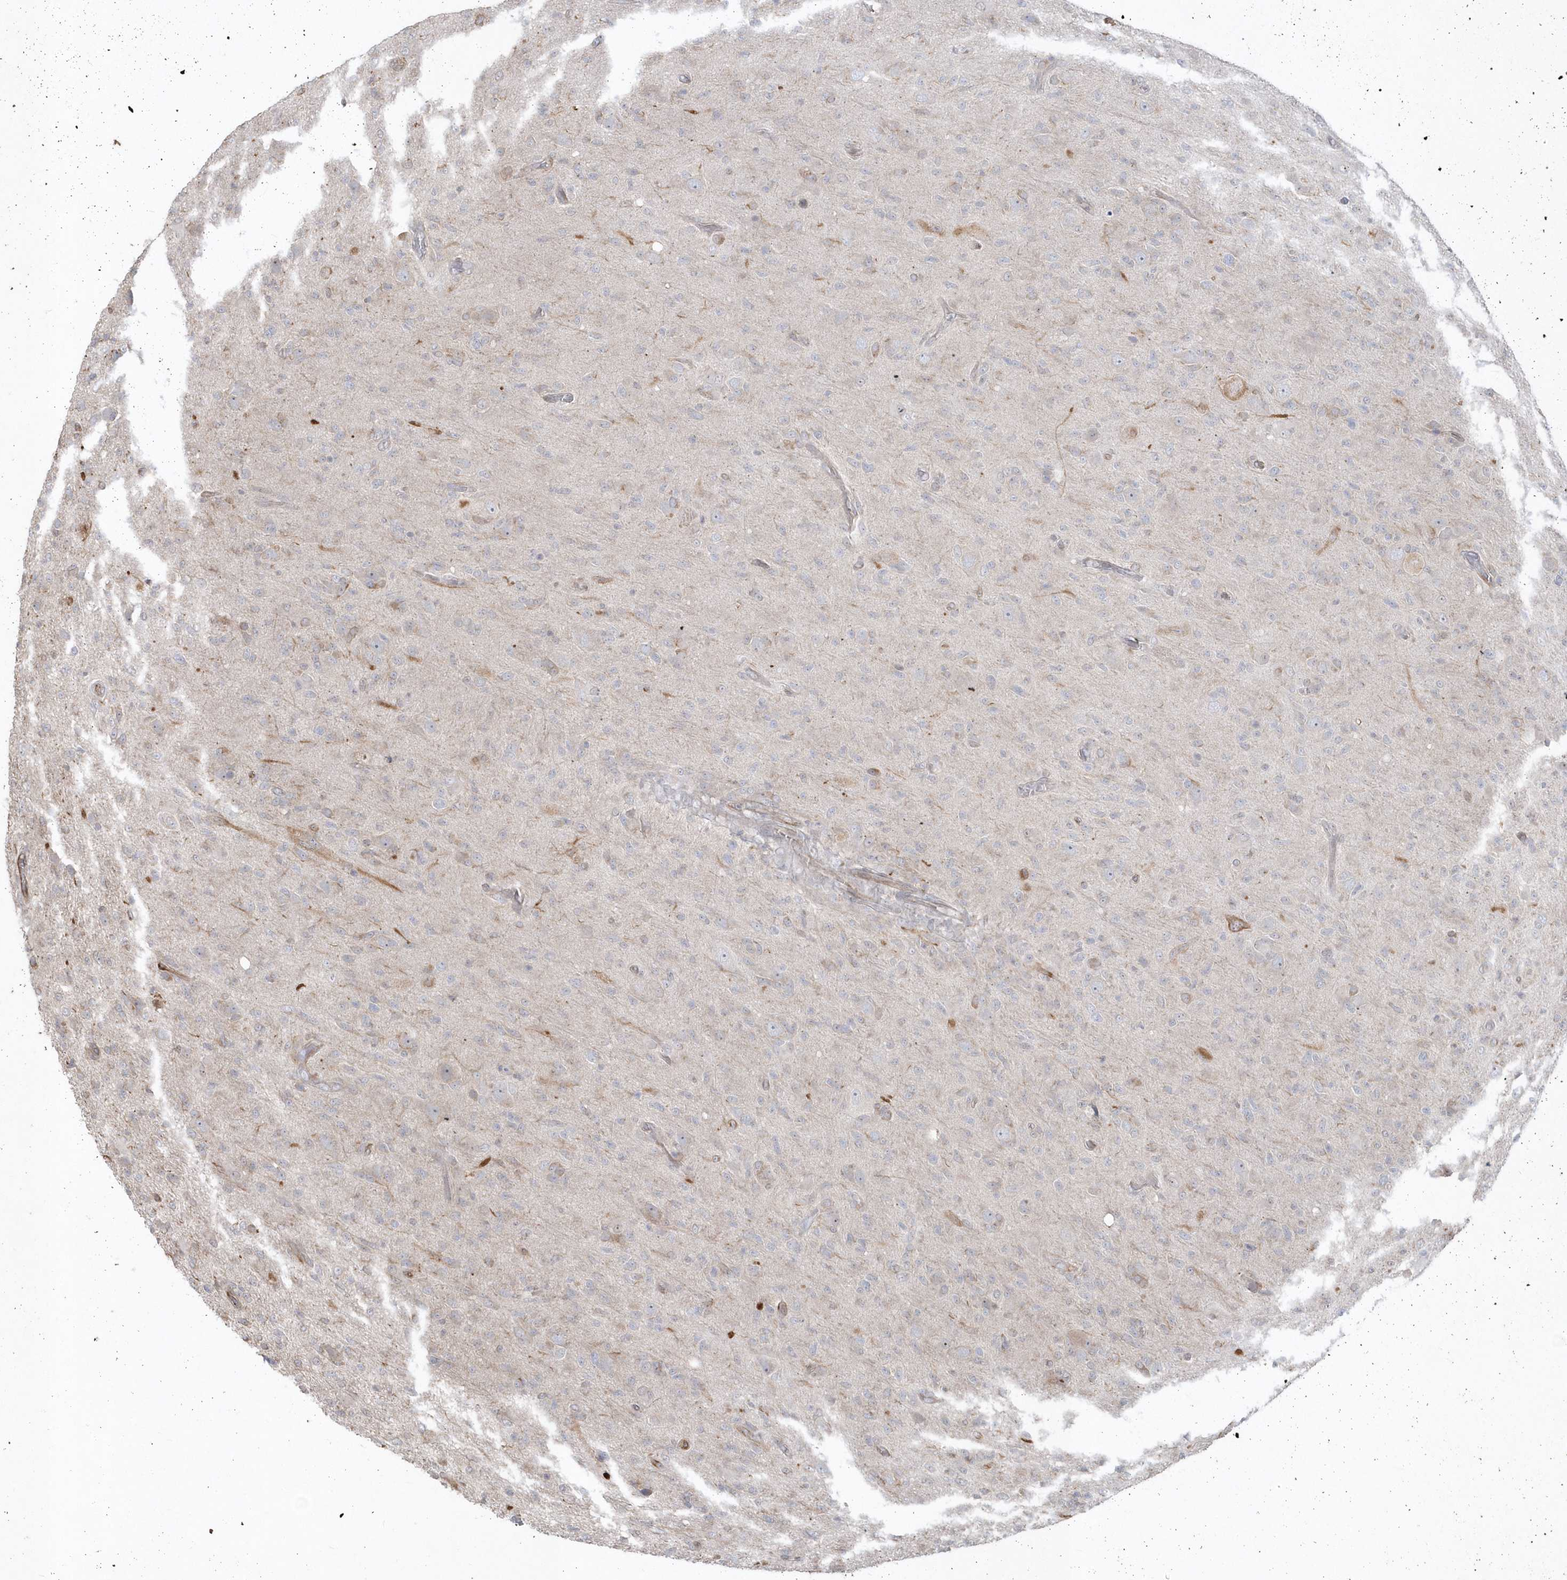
{"staining": {"intensity": "negative", "quantity": "none", "location": "none"}, "tissue": "glioma", "cell_type": "Tumor cells", "image_type": "cancer", "snomed": [{"axis": "morphology", "description": "Glioma, malignant, High grade"}, {"axis": "topography", "description": "Brain"}], "caption": "An image of human high-grade glioma (malignant) is negative for staining in tumor cells.", "gene": "DHX57", "patient": {"sex": "female", "age": 57}}